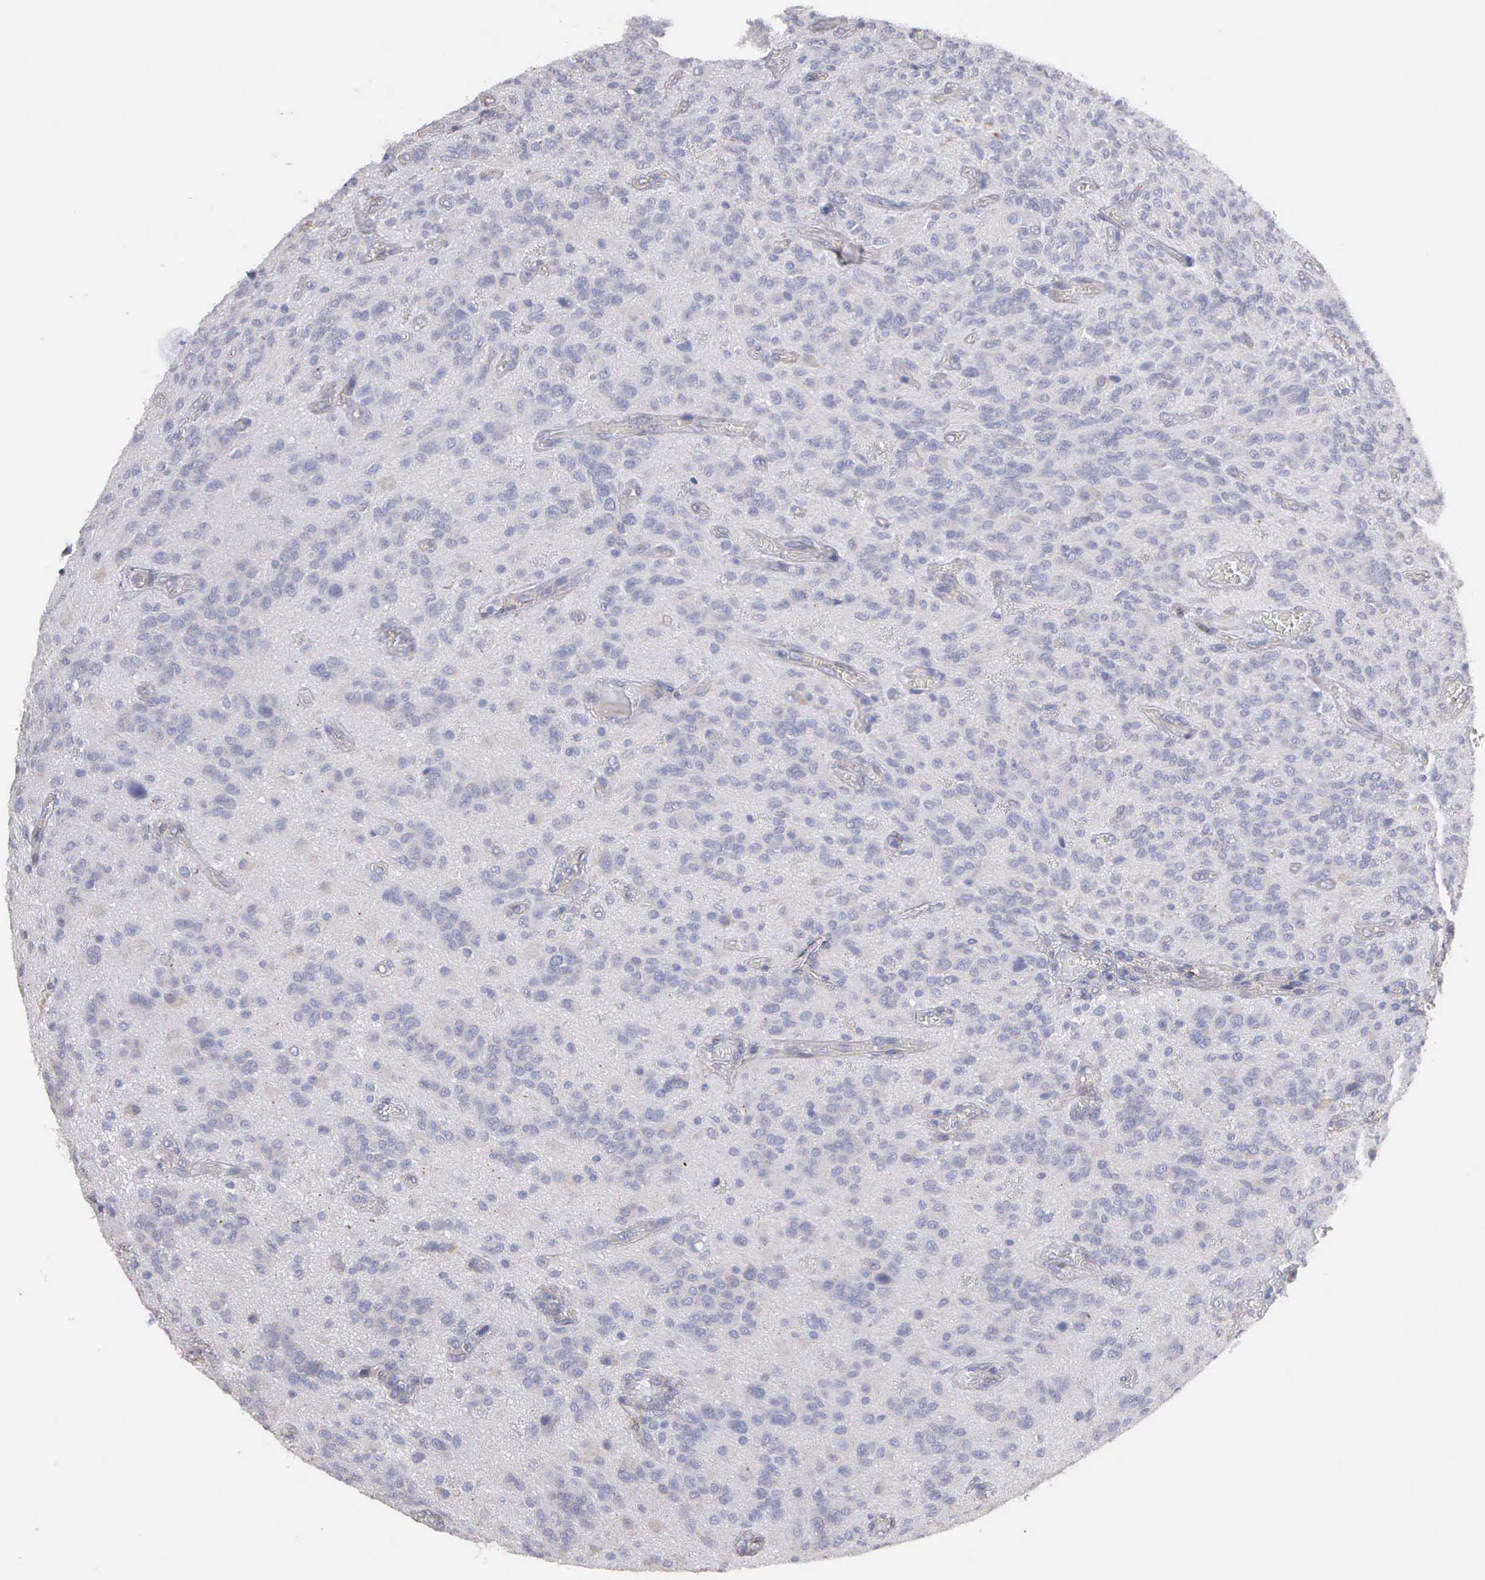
{"staining": {"intensity": "weak", "quantity": "<25%", "location": "cytoplasmic/membranous"}, "tissue": "glioma", "cell_type": "Tumor cells", "image_type": "cancer", "snomed": [{"axis": "morphology", "description": "Glioma, malignant, Low grade"}, {"axis": "topography", "description": "Brain"}], "caption": "This is an immunohistochemistry histopathology image of human glioma. There is no positivity in tumor cells.", "gene": "LIN52", "patient": {"sex": "female", "age": 15}}